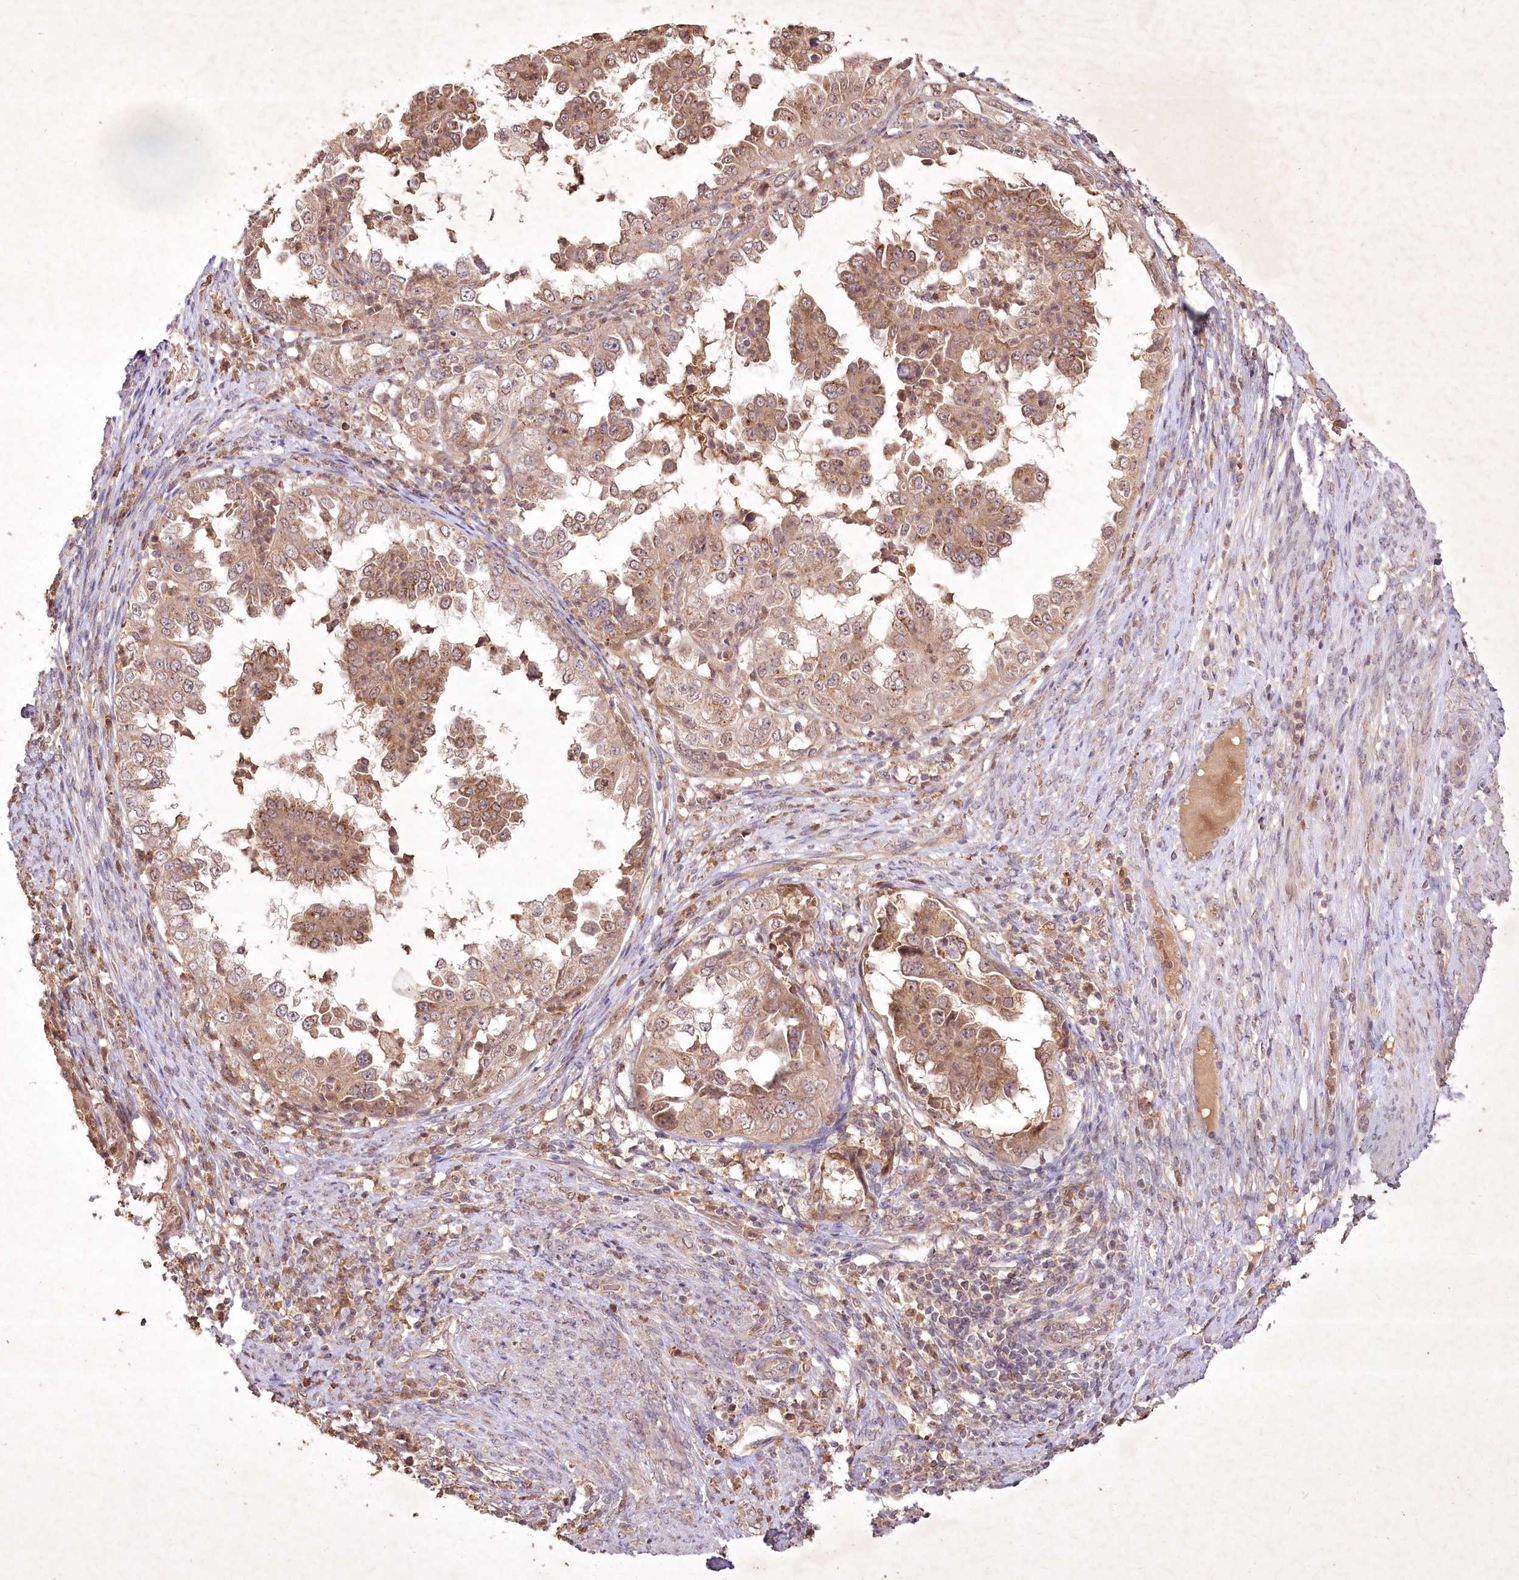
{"staining": {"intensity": "moderate", "quantity": ">75%", "location": "cytoplasmic/membranous"}, "tissue": "endometrial cancer", "cell_type": "Tumor cells", "image_type": "cancer", "snomed": [{"axis": "morphology", "description": "Adenocarcinoma, NOS"}, {"axis": "topography", "description": "Endometrium"}], "caption": "Tumor cells show moderate cytoplasmic/membranous positivity in about >75% of cells in endometrial adenocarcinoma. (brown staining indicates protein expression, while blue staining denotes nuclei).", "gene": "IRAK1BP1", "patient": {"sex": "female", "age": 85}}